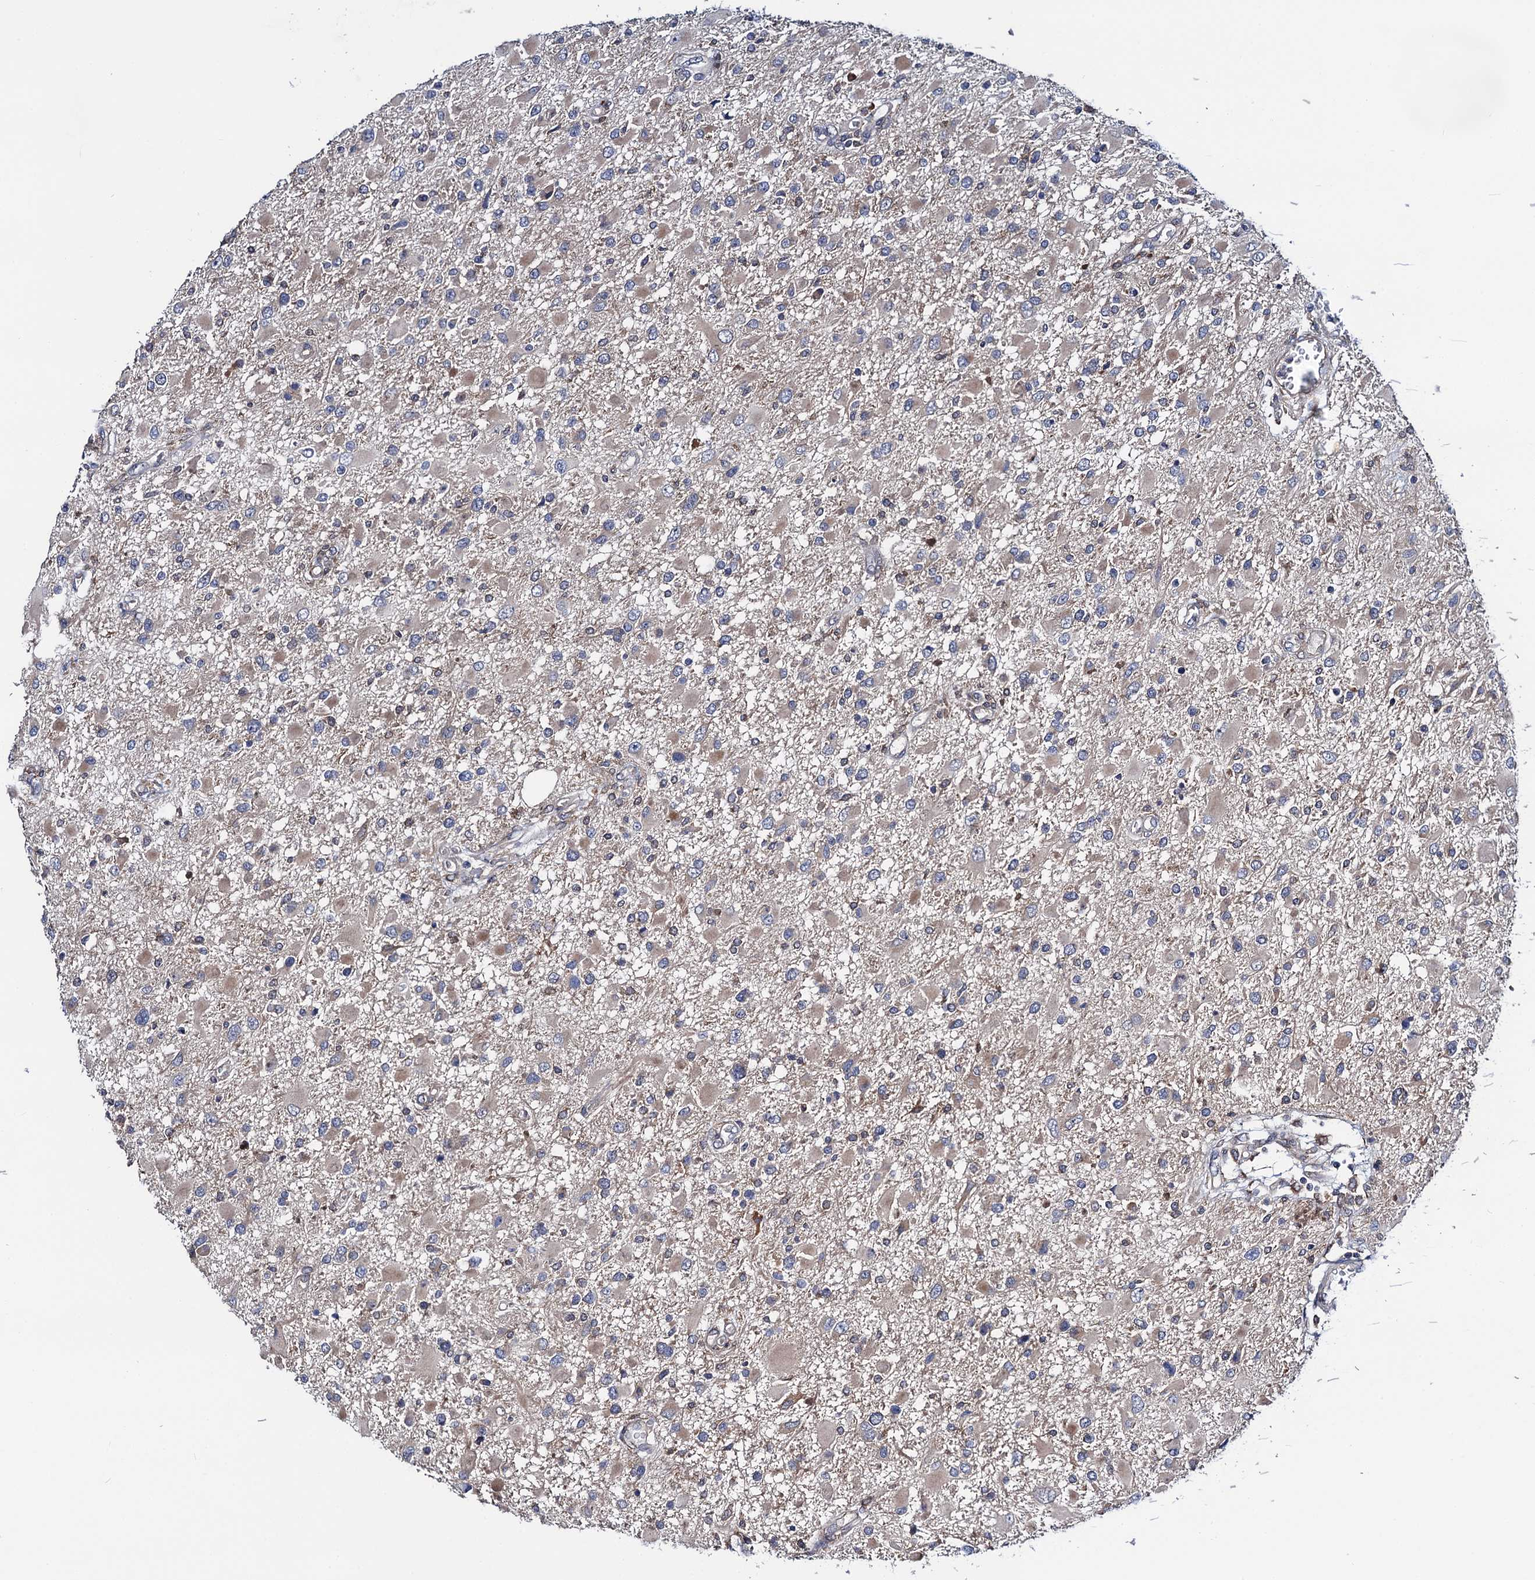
{"staining": {"intensity": "weak", "quantity": "<25%", "location": "cytoplasmic/membranous"}, "tissue": "glioma", "cell_type": "Tumor cells", "image_type": "cancer", "snomed": [{"axis": "morphology", "description": "Glioma, malignant, High grade"}, {"axis": "topography", "description": "Brain"}], "caption": "Tumor cells show no significant protein expression in malignant glioma (high-grade).", "gene": "PGLS", "patient": {"sex": "male", "age": 53}}